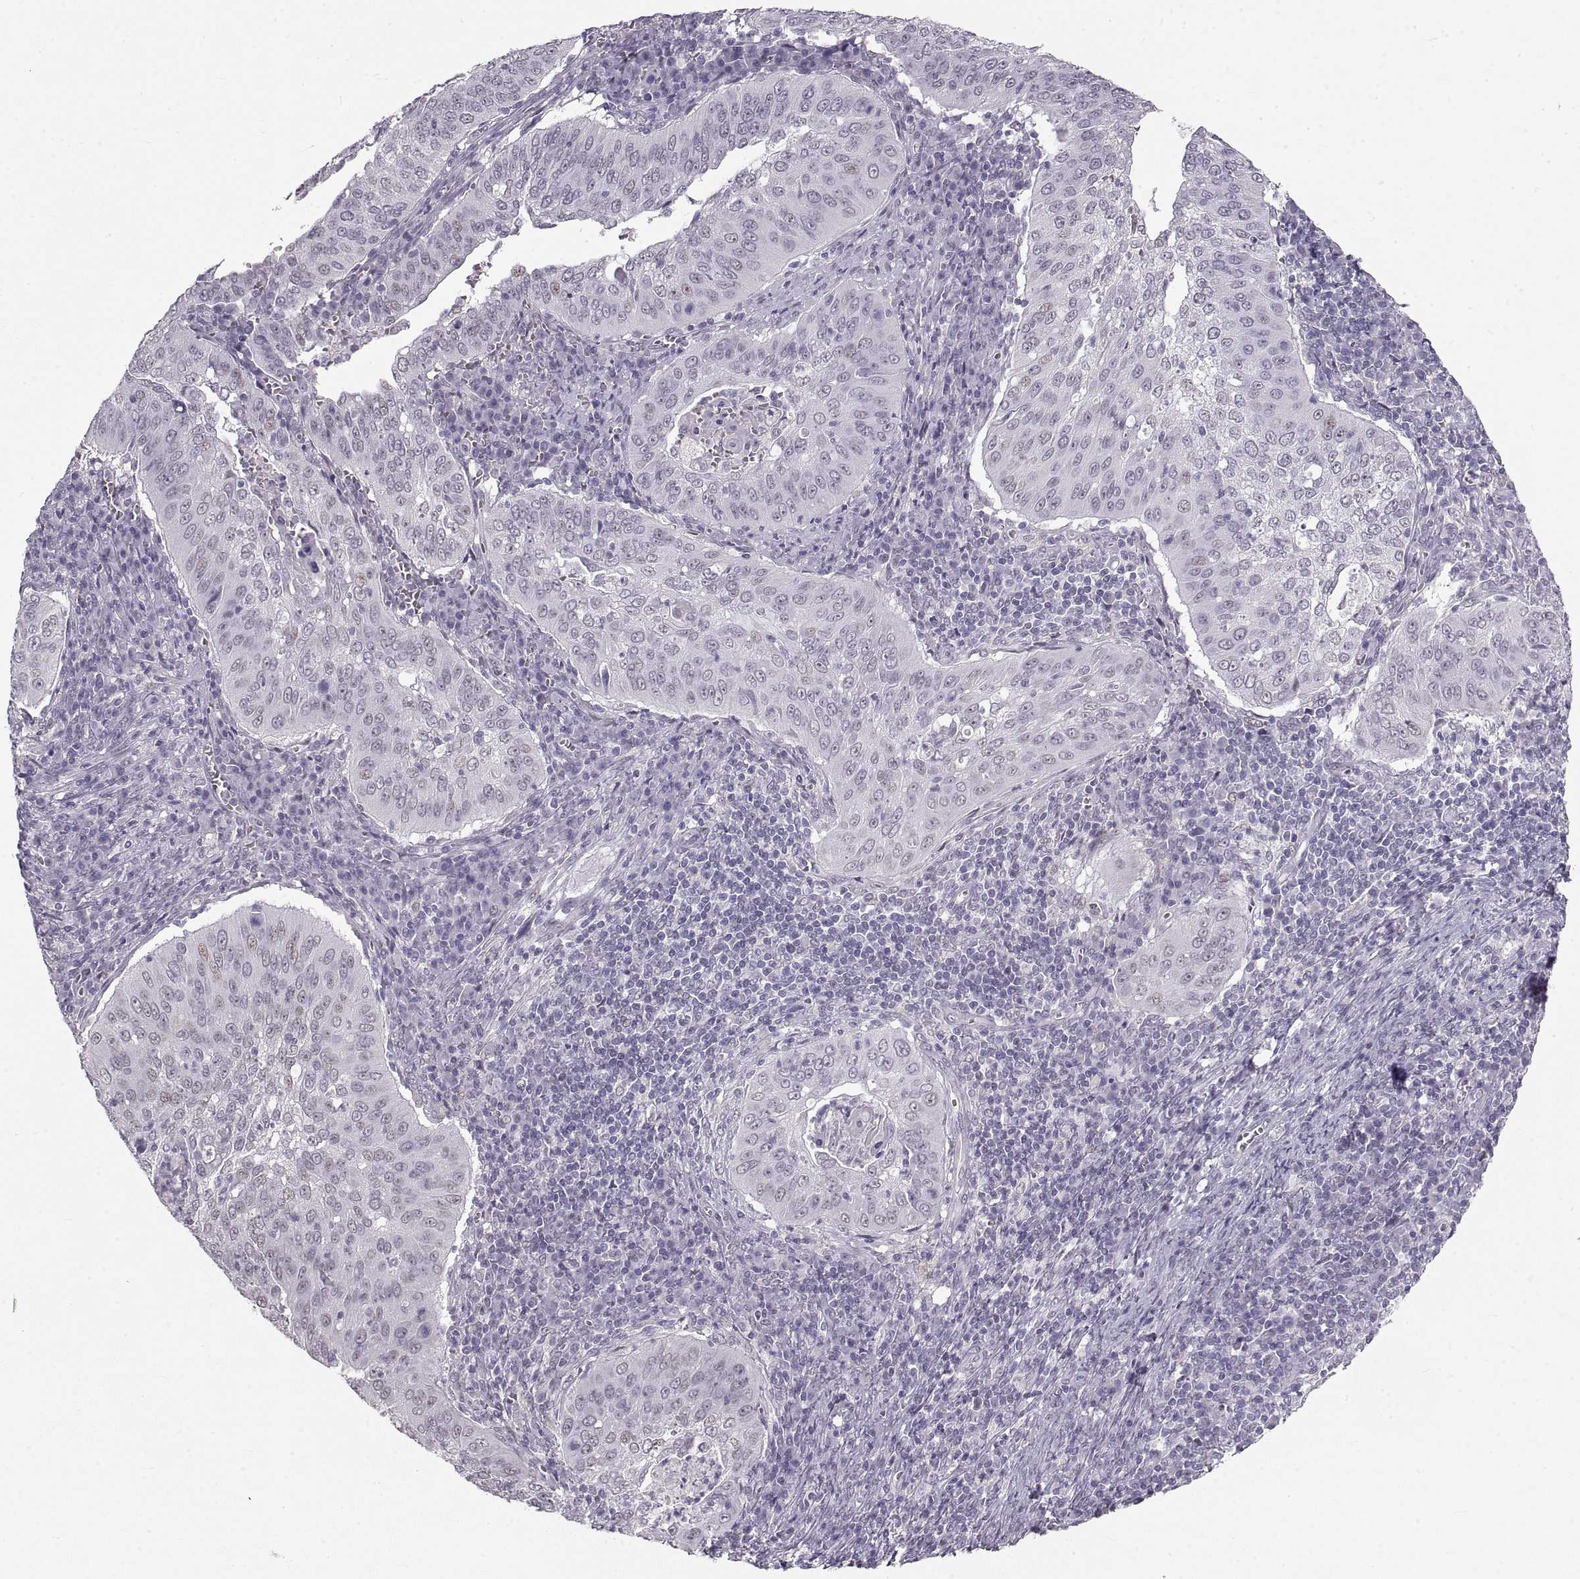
{"staining": {"intensity": "negative", "quantity": "none", "location": "none"}, "tissue": "cervical cancer", "cell_type": "Tumor cells", "image_type": "cancer", "snomed": [{"axis": "morphology", "description": "Squamous cell carcinoma, NOS"}, {"axis": "topography", "description": "Cervix"}], "caption": "Protein analysis of cervical cancer (squamous cell carcinoma) demonstrates no significant positivity in tumor cells. Nuclei are stained in blue.", "gene": "NANOS3", "patient": {"sex": "female", "age": 39}}